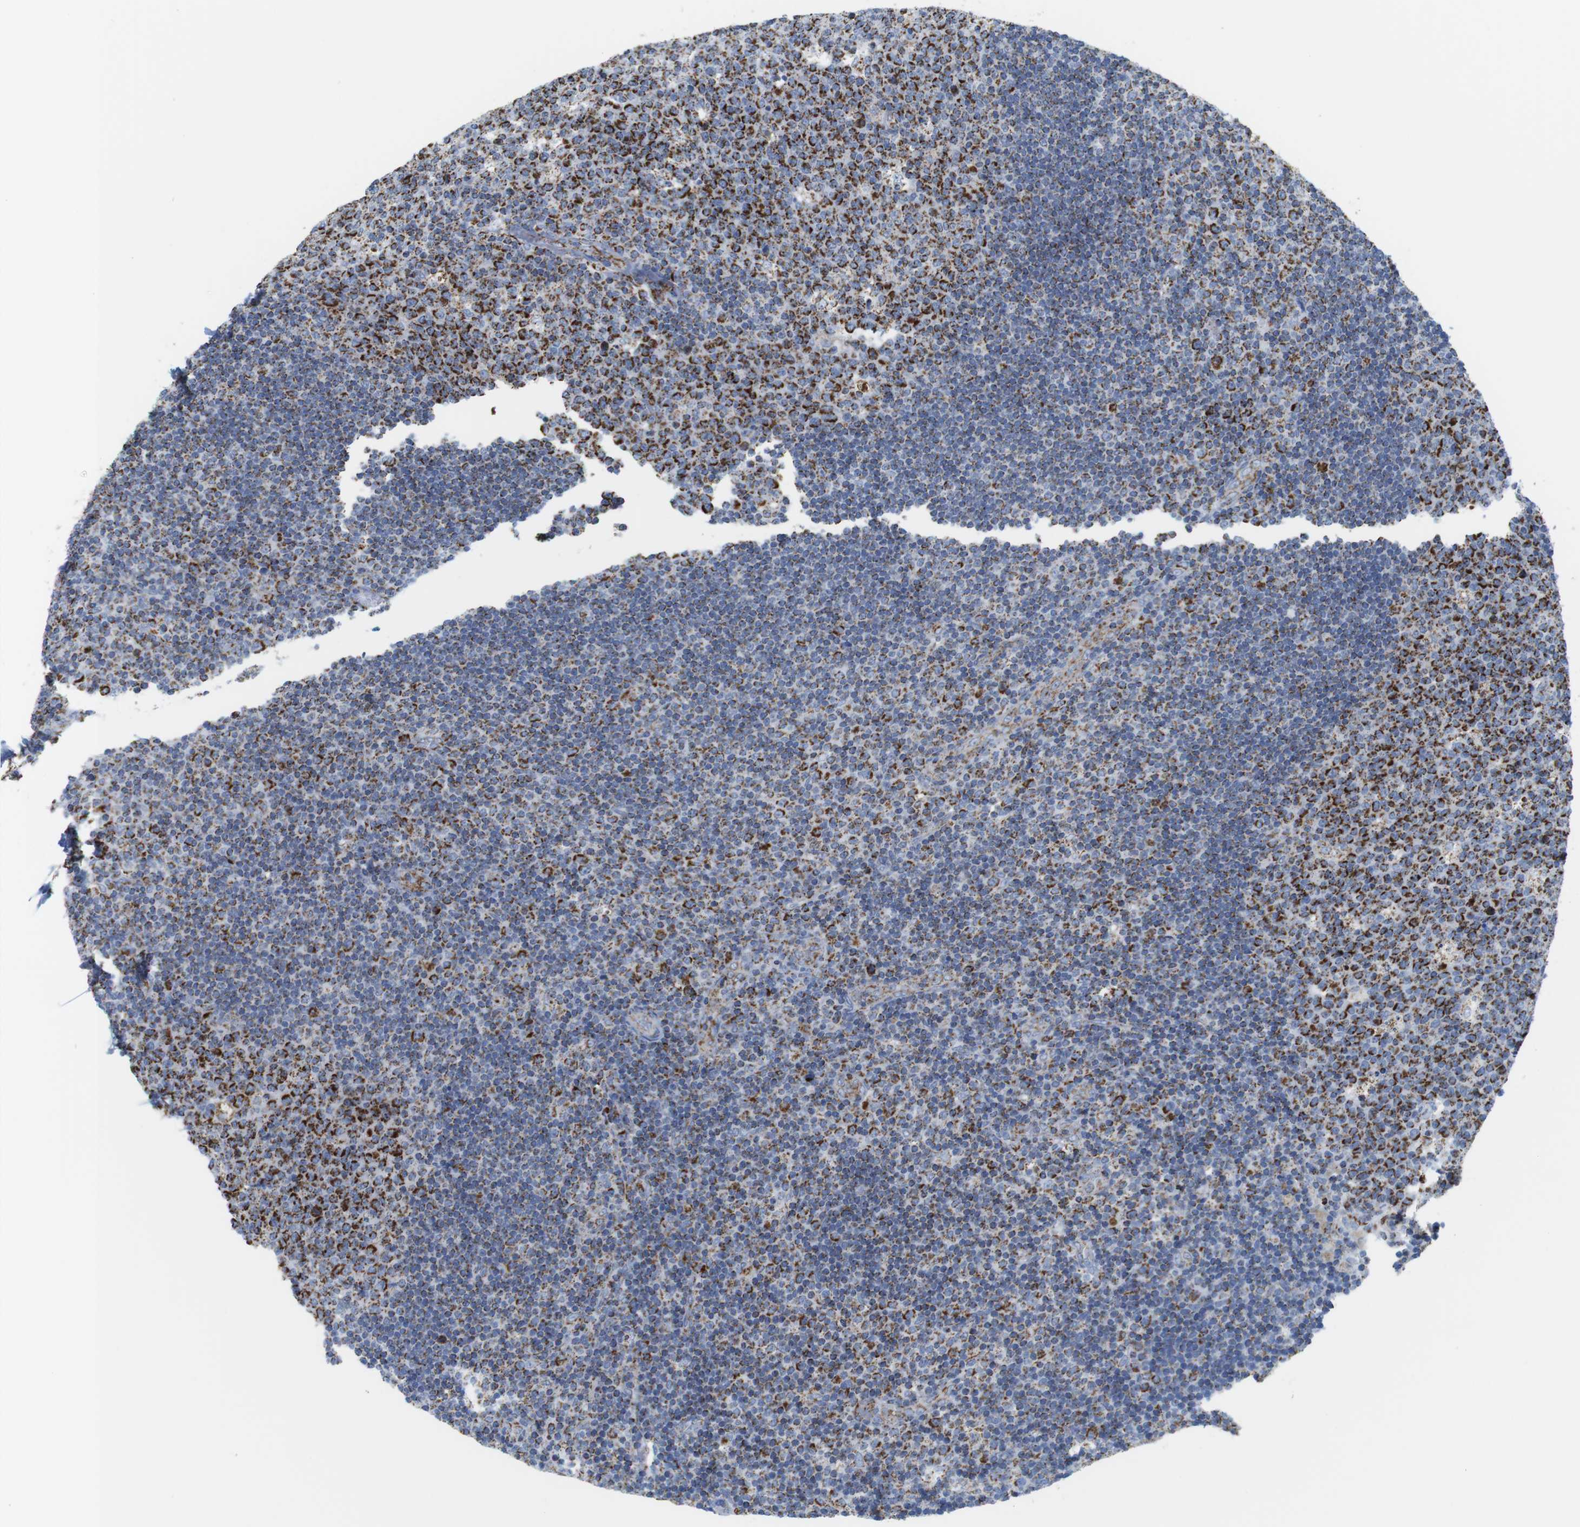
{"staining": {"intensity": "strong", "quantity": ">75%", "location": "cytoplasmic/membranous"}, "tissue": "lymph node", "cell_type": "Germinal center cells", "image_type": "normal", "snomed": [{"axis": "morphology", "description": "Normal tissue, NOS"}, {"axis": "topography", "description": "Lymph node"}, {"axis": "topography", "description": "Salivary gland"}], "caption": "Lymph node stained with immunohistochemistry reveals strong cytoplasmic/membranous expression in about >75% of germinal center cells. (DAB (3,3'-diaminobenzidine) IHC with brightfield microscopy, high magnification).", "gene": "ATP5PO", "patient": {"sex": "male", "age": 8}}